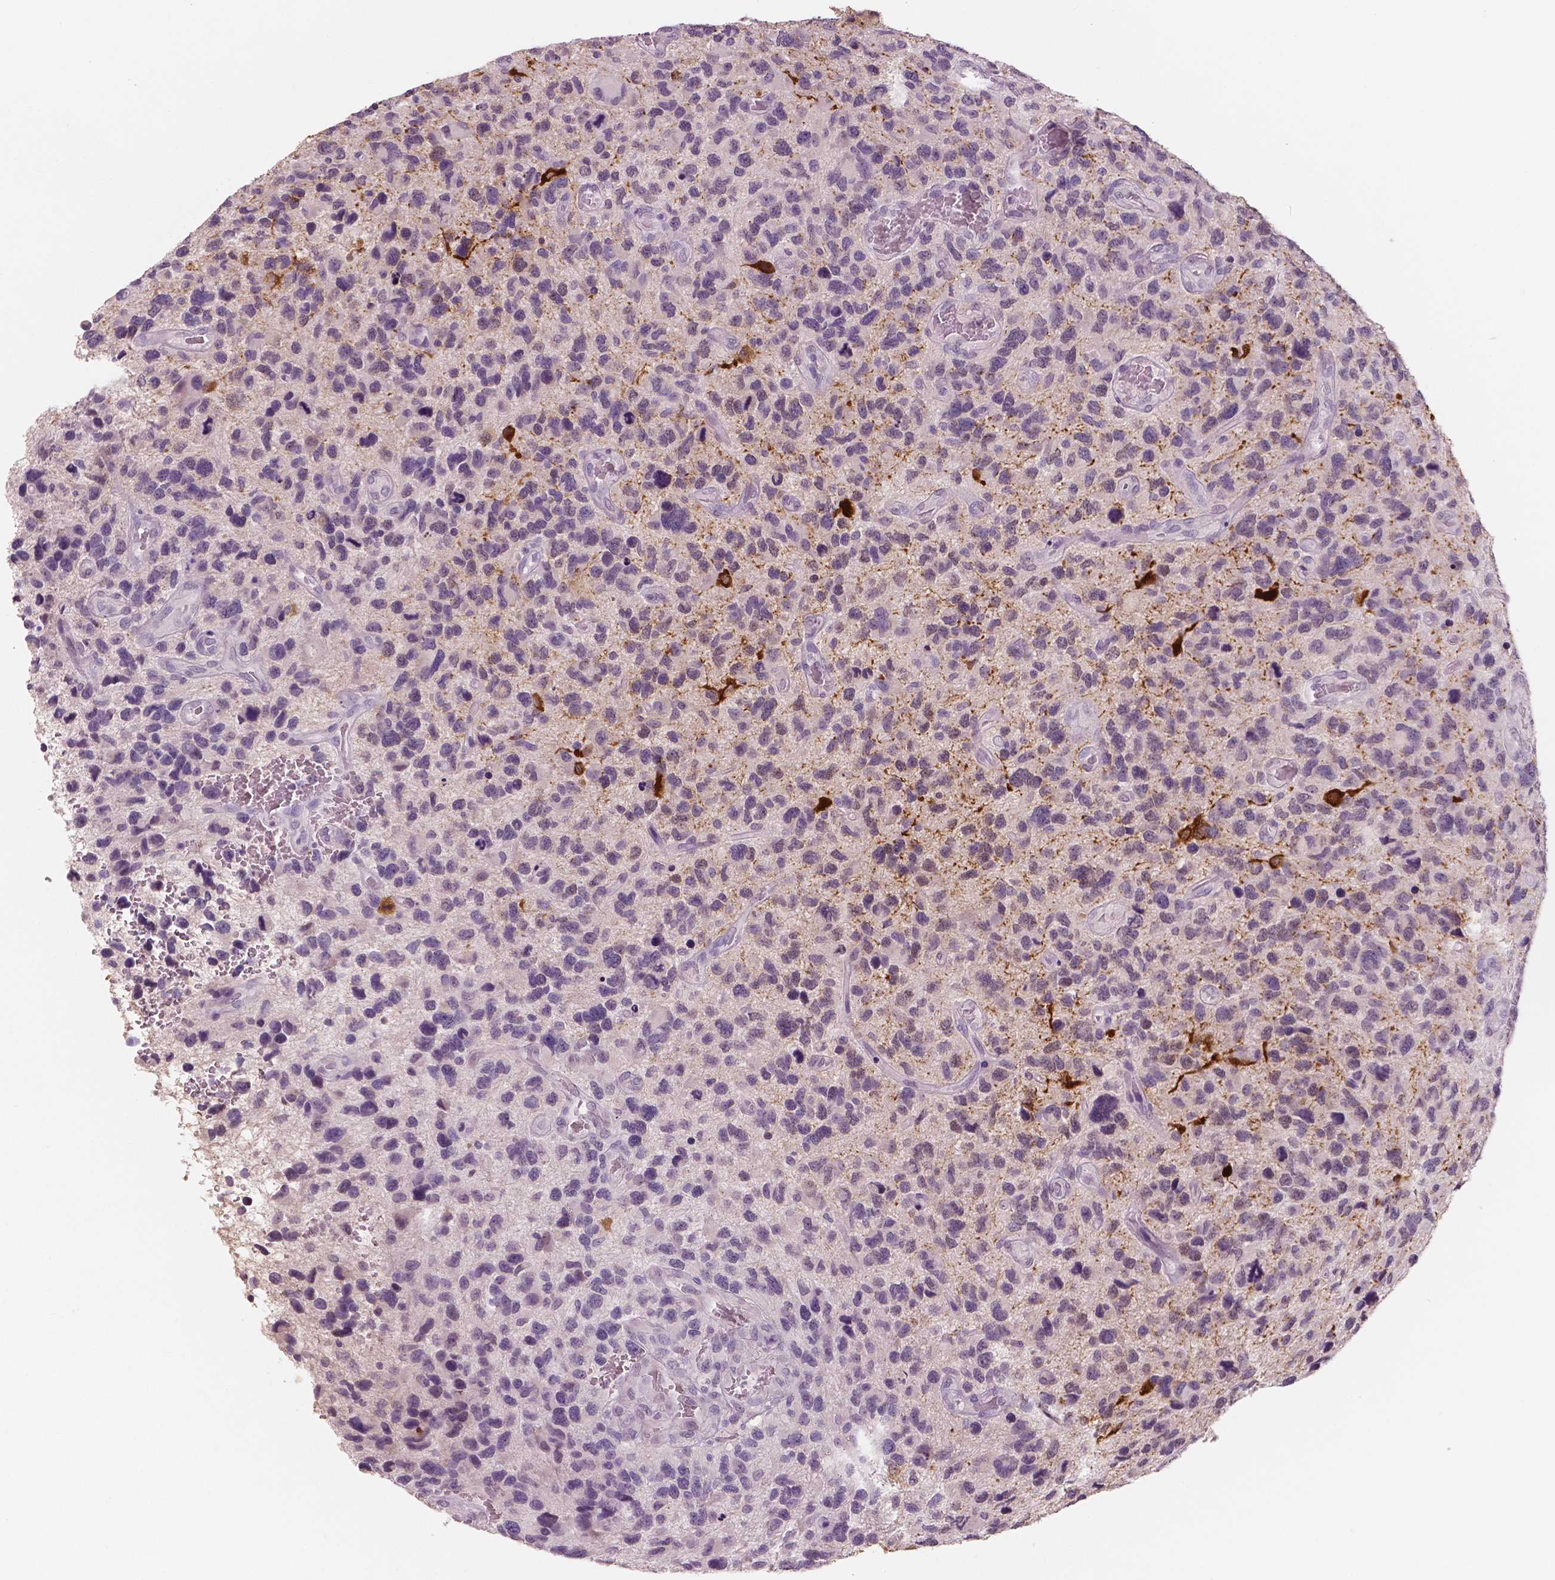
{"staining": {"intensity": "negative", "quantity": "none", "location": "none"}, "tissue": "glioma", "cell_type": "Tumor cells", "image_type": "cancer", "snomed": [{"axis": "morphology", "description": "Glioma, malignant, NOS"}, {"axis": "morphology", "description": "Glioma, malignant, High grade"}, {"axis": "topography", "description": "Brain"}], "caption": "IHC image of neoplastic tissue: human glioma (malignant) stained with DAB (3,3'-diaminobenzidine) reveals no significant protein positivity in tumor cells.", "gene": "NECAB1", "patient": {"sex": "female", "age": 71}}